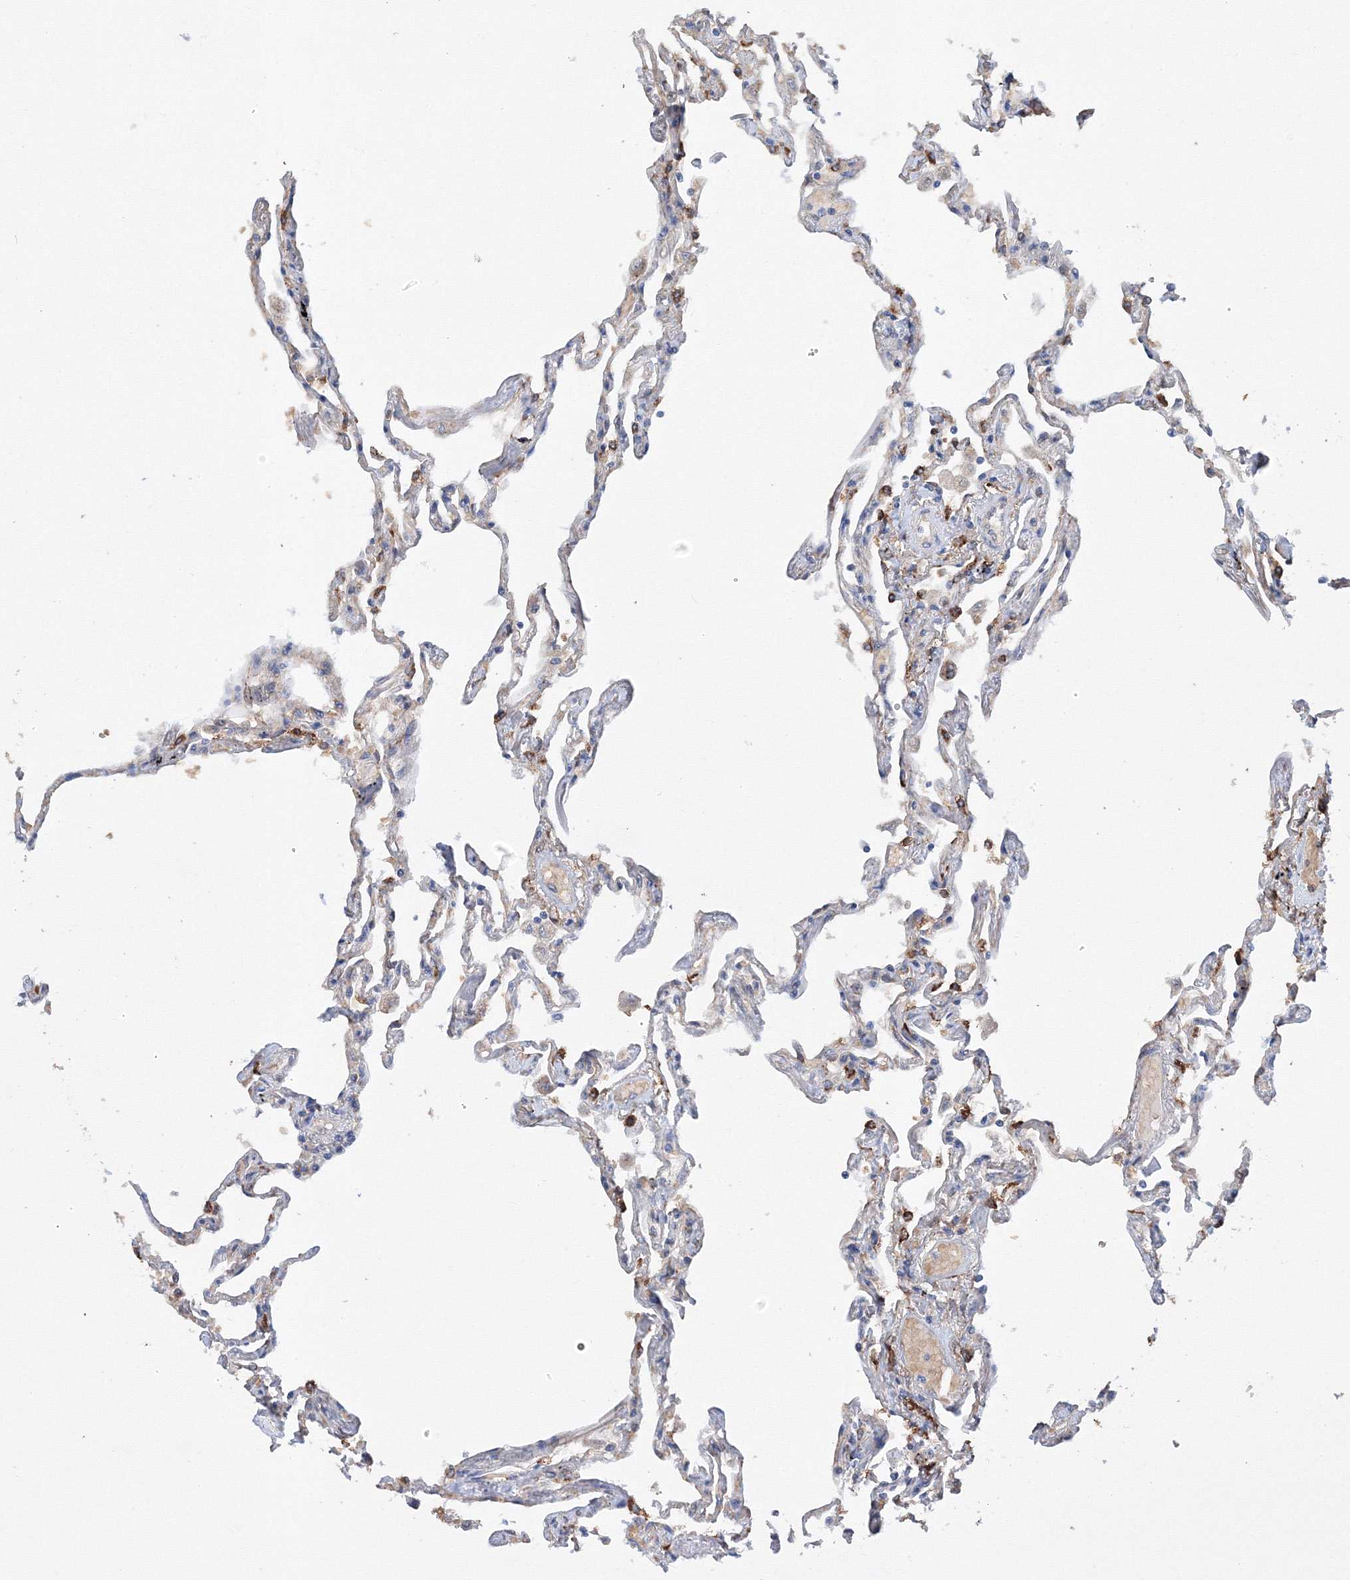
{"staining": {"intensity": "moderate", "quantity": "<25%", "location": "cytoplasmic/membranous"}, "tissue": "lung", "cell_type": "Alveolar cells", "image_type": "normal", "snomed": [{"axis": "morphology", "description": "Normal tissue, NOS"}, {"axis": "topography", "description": "Lung"}], "caption": "Normal lung demonstrates moderate cytoplasmic/membranous staining in about <25% of alveolar cells (DAB = brown stain, brightfield microscopy at high magnification)..", "gene": "DIS3L2", "patient": {"sex": "female", "age": 67}}